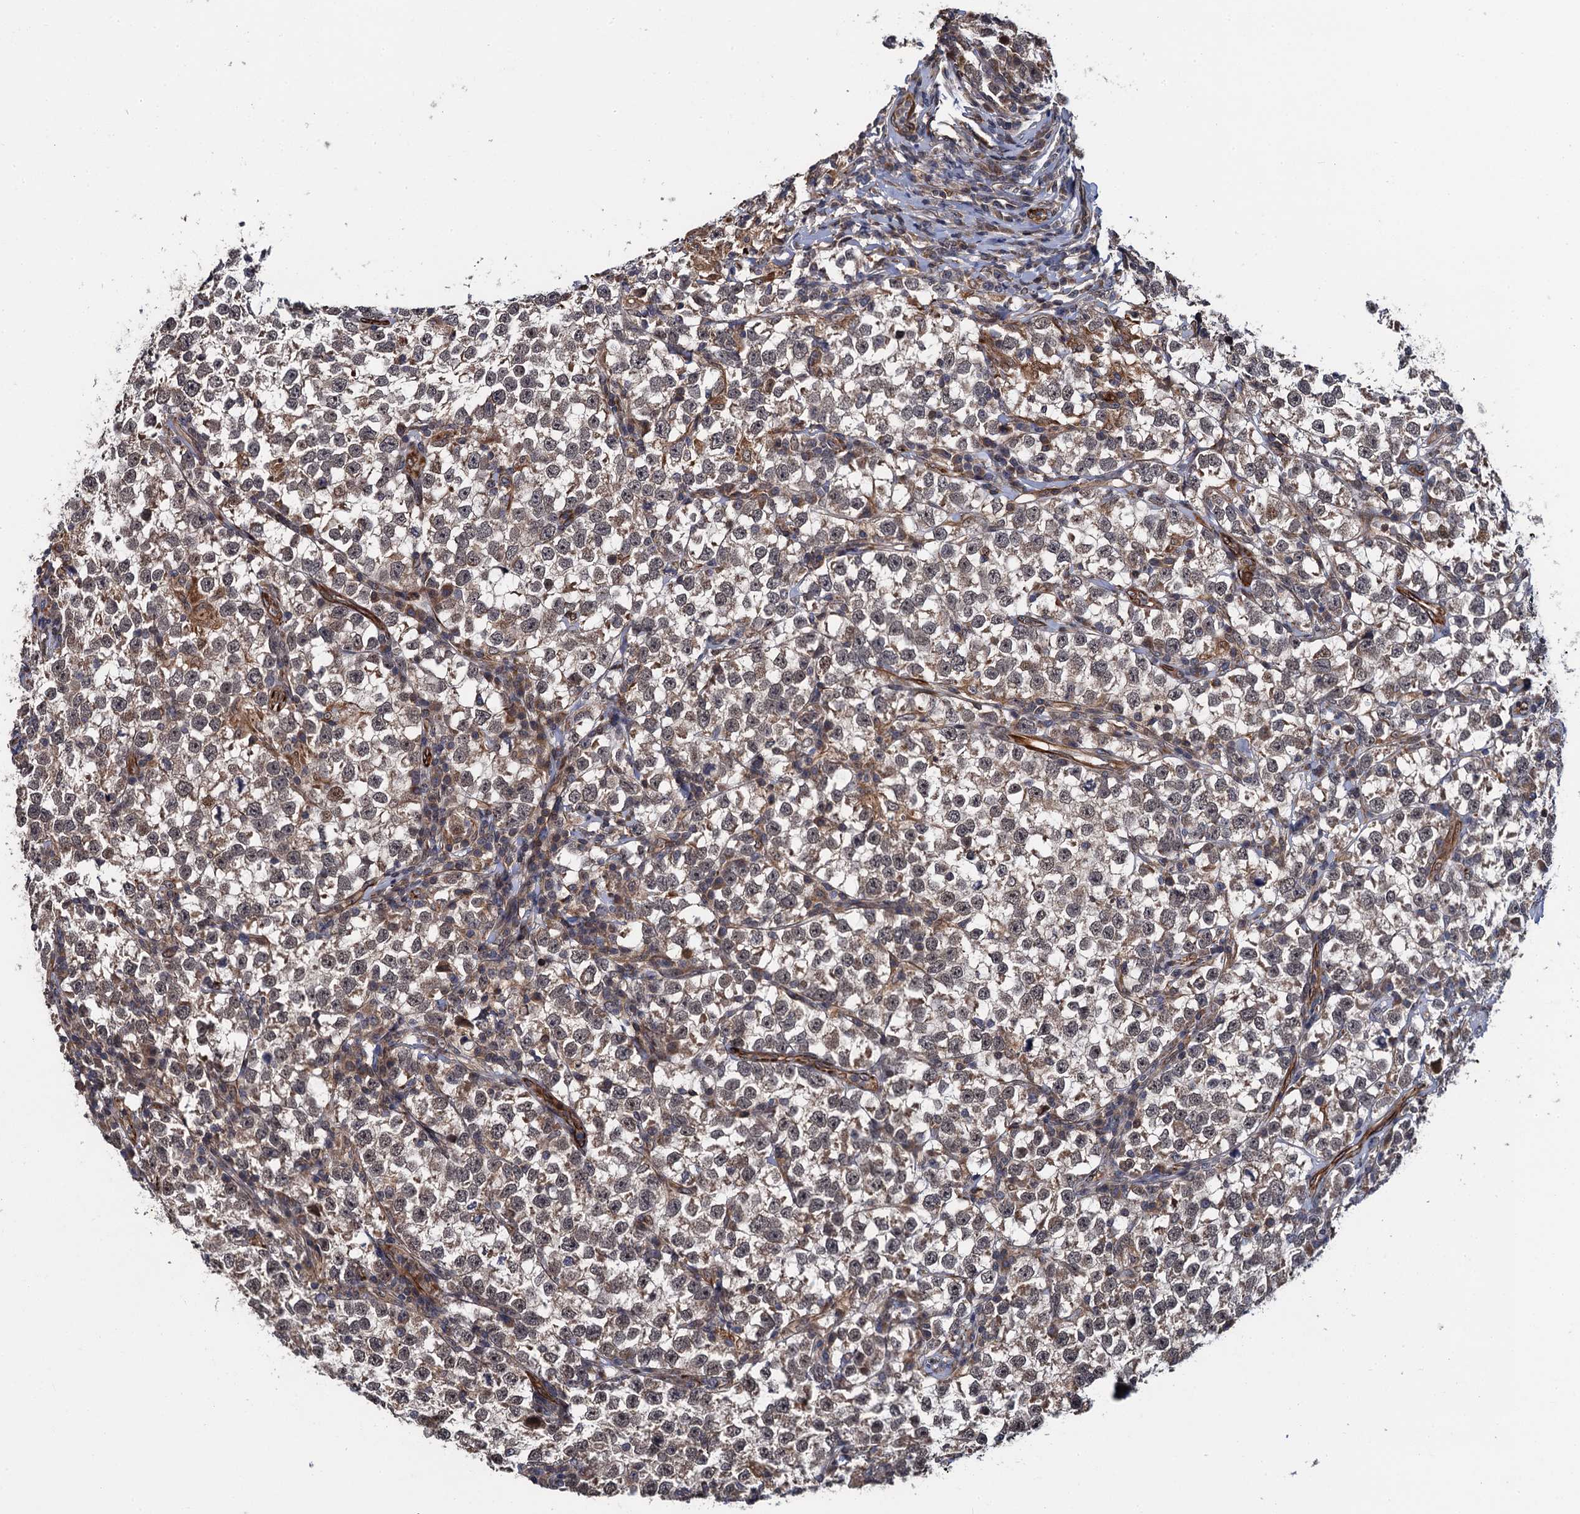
{"staining": {"intensity": "weak", "quantity": "25%-75%", "location": "cytoplasmic/membranous,nuclear"}, "tissue": "testis cancer", "cell_type": "Tumor cells", "image_type": "cancer", "snomed": [{"axis": "morphology", "description": "Normal tissue, NOS"}, {"axis": "morphology", "description": "Seminoma, NOS"}, {"axis": "topography", "description": "Testis"}], "caption": "Weak cytoplasmic/membranous and nuclear staining is present in about 25%-75% of tumor cells in seminoma (testis). Immunohistochemistry (ihc) stains the protein in brown and the nuclei are stained blue.", "gene": "FSIP1", "patient": {"sex": "male", "age": 43}}